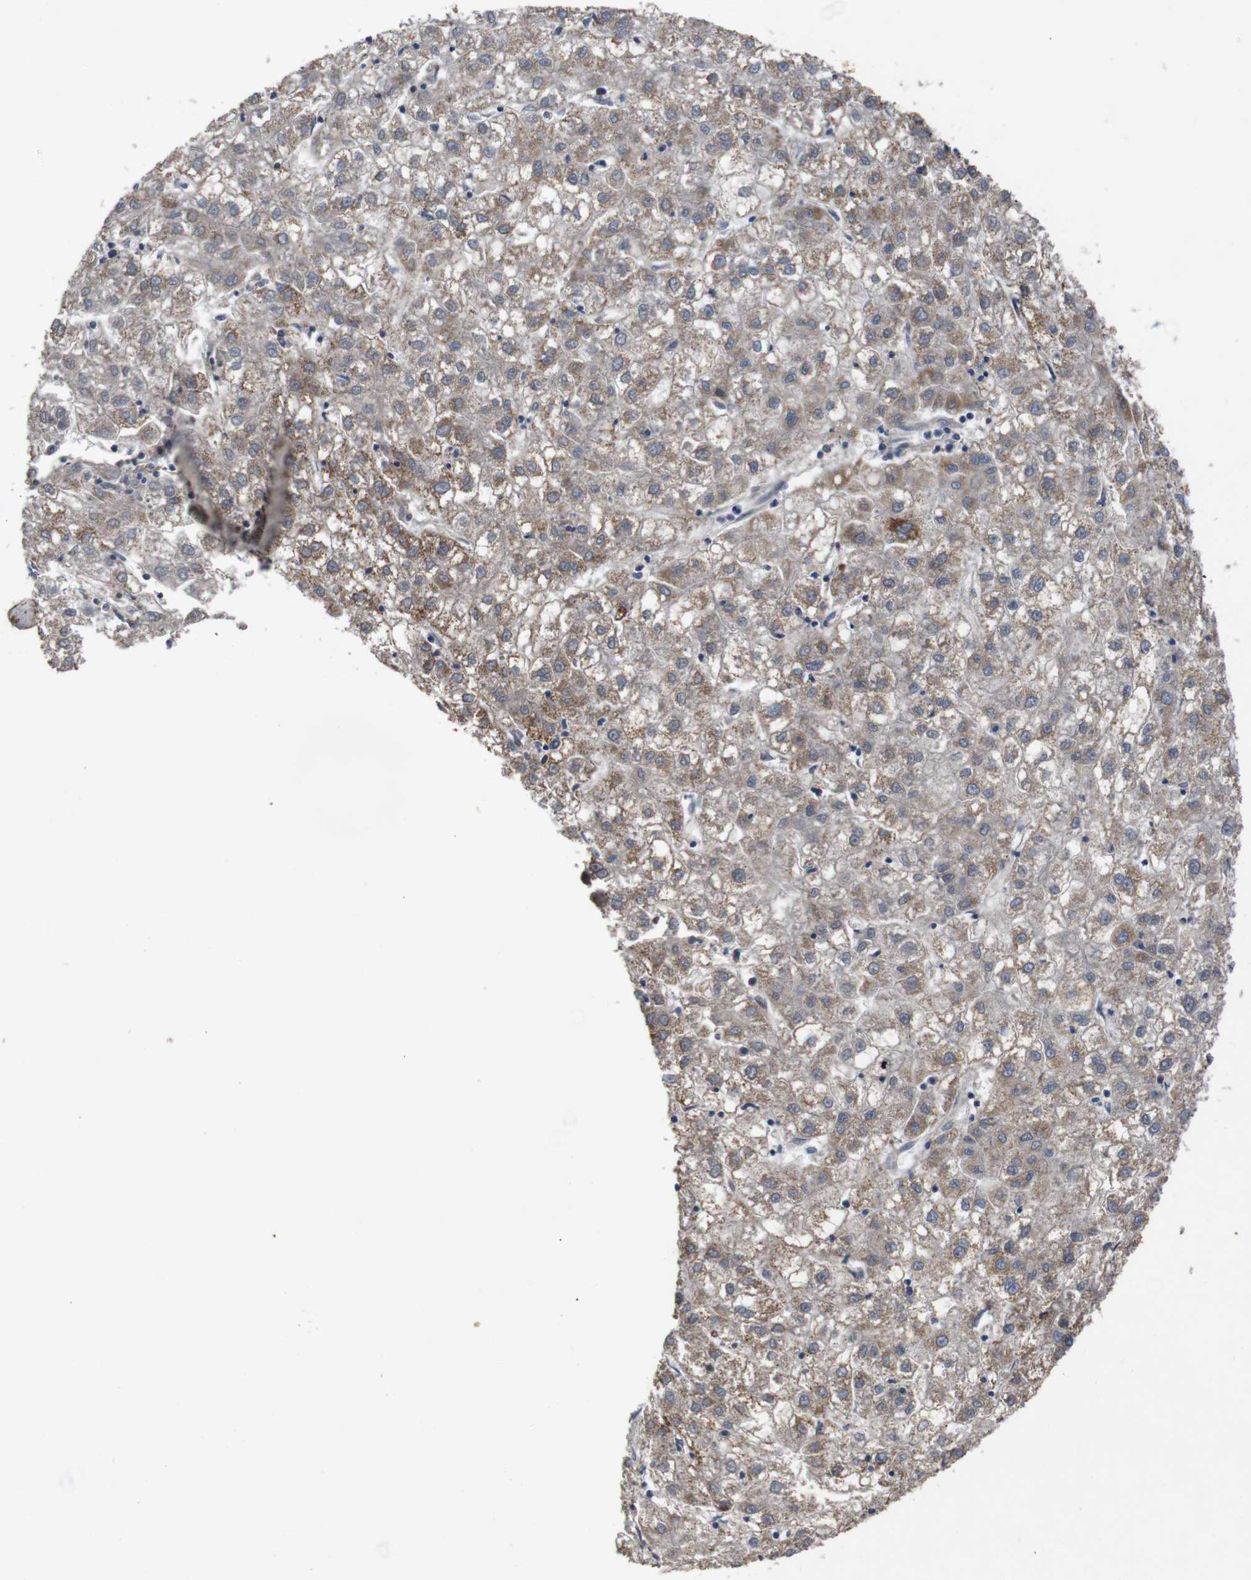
{"staining": {"intensity": "weak", "quantity": ">75%", "location": "cytoplasmic/membranous"}, "tissue": "liver cancer", "cell_type": "Tumor cells", "image_type": "cancer", "snomed": [{"axis": "morphology", "description": "Carcinoma, Hepatocellular, NOS"}, {"axis": "topography", "description": "Liver"}], "caption": "This is an image of immunohistochemistry staining of liver hepatocellular carcinoma, which shows weak positivity in the cytoplasmic/membranous of tumor cells.", "gene": "ATP7B", "patient": {"sex": "male", "age": 72}}